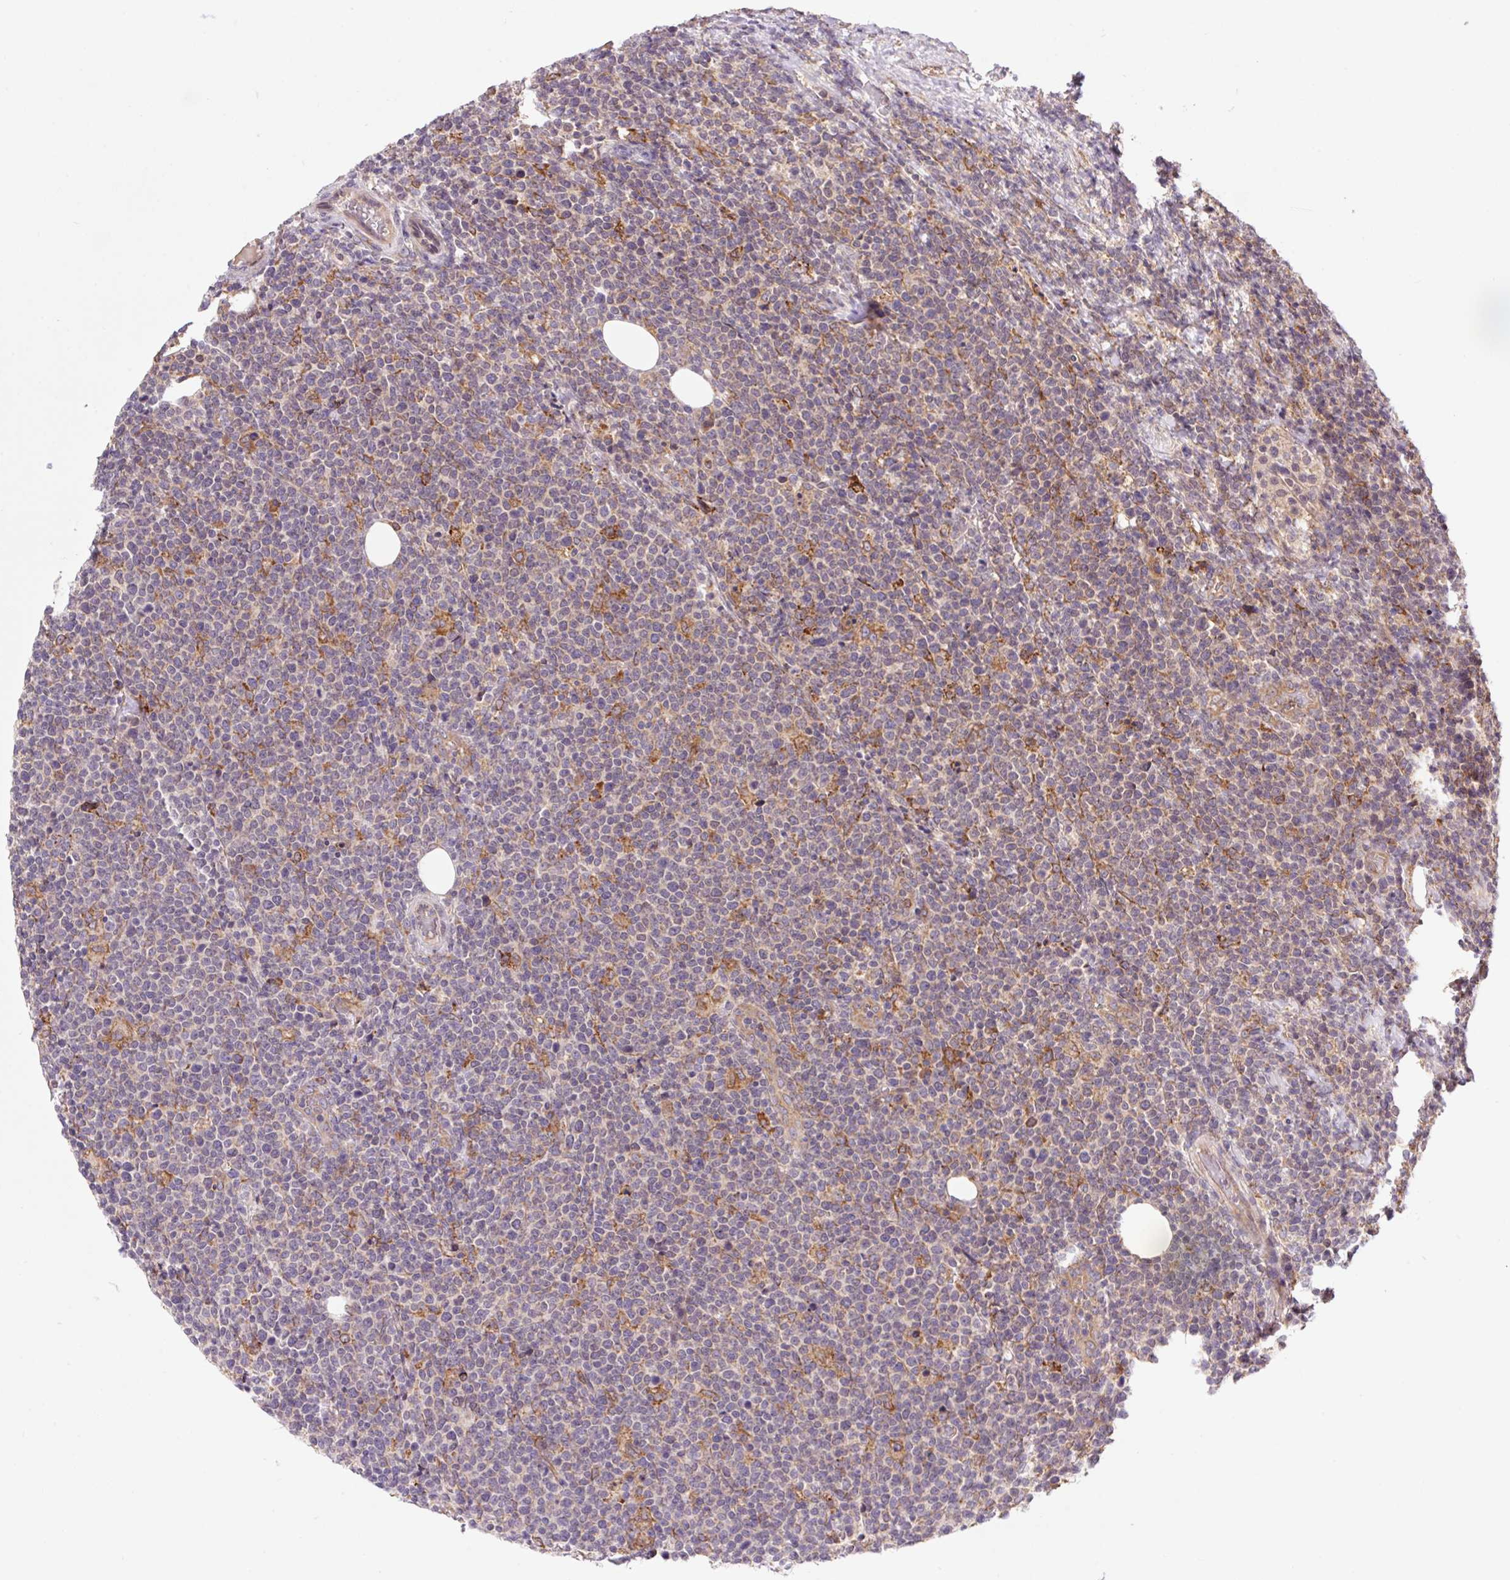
{"staining": {"intensity": "moderate", "quantity": "<25%", "location": "cytoplasmic/membranous"}, "tissue": "lymphoma", "cell_type": "Tumor cells", "image_type": "cancer", "snomed": [{"axis": "morphology", "description": "Malignant lymphoma, non-Hodgkin's type, High grade"}, {"axis": "topography", "description": "Lymph node"}], "caption": "A brown stain shows moderate cytoplasmic/membranous staining of a protein in human high-grade malignant lymphoma, non-Hodgkin's type tumor cells.", "gene": "KLHL20", "patient": {"sex": "male", "age": 61}}